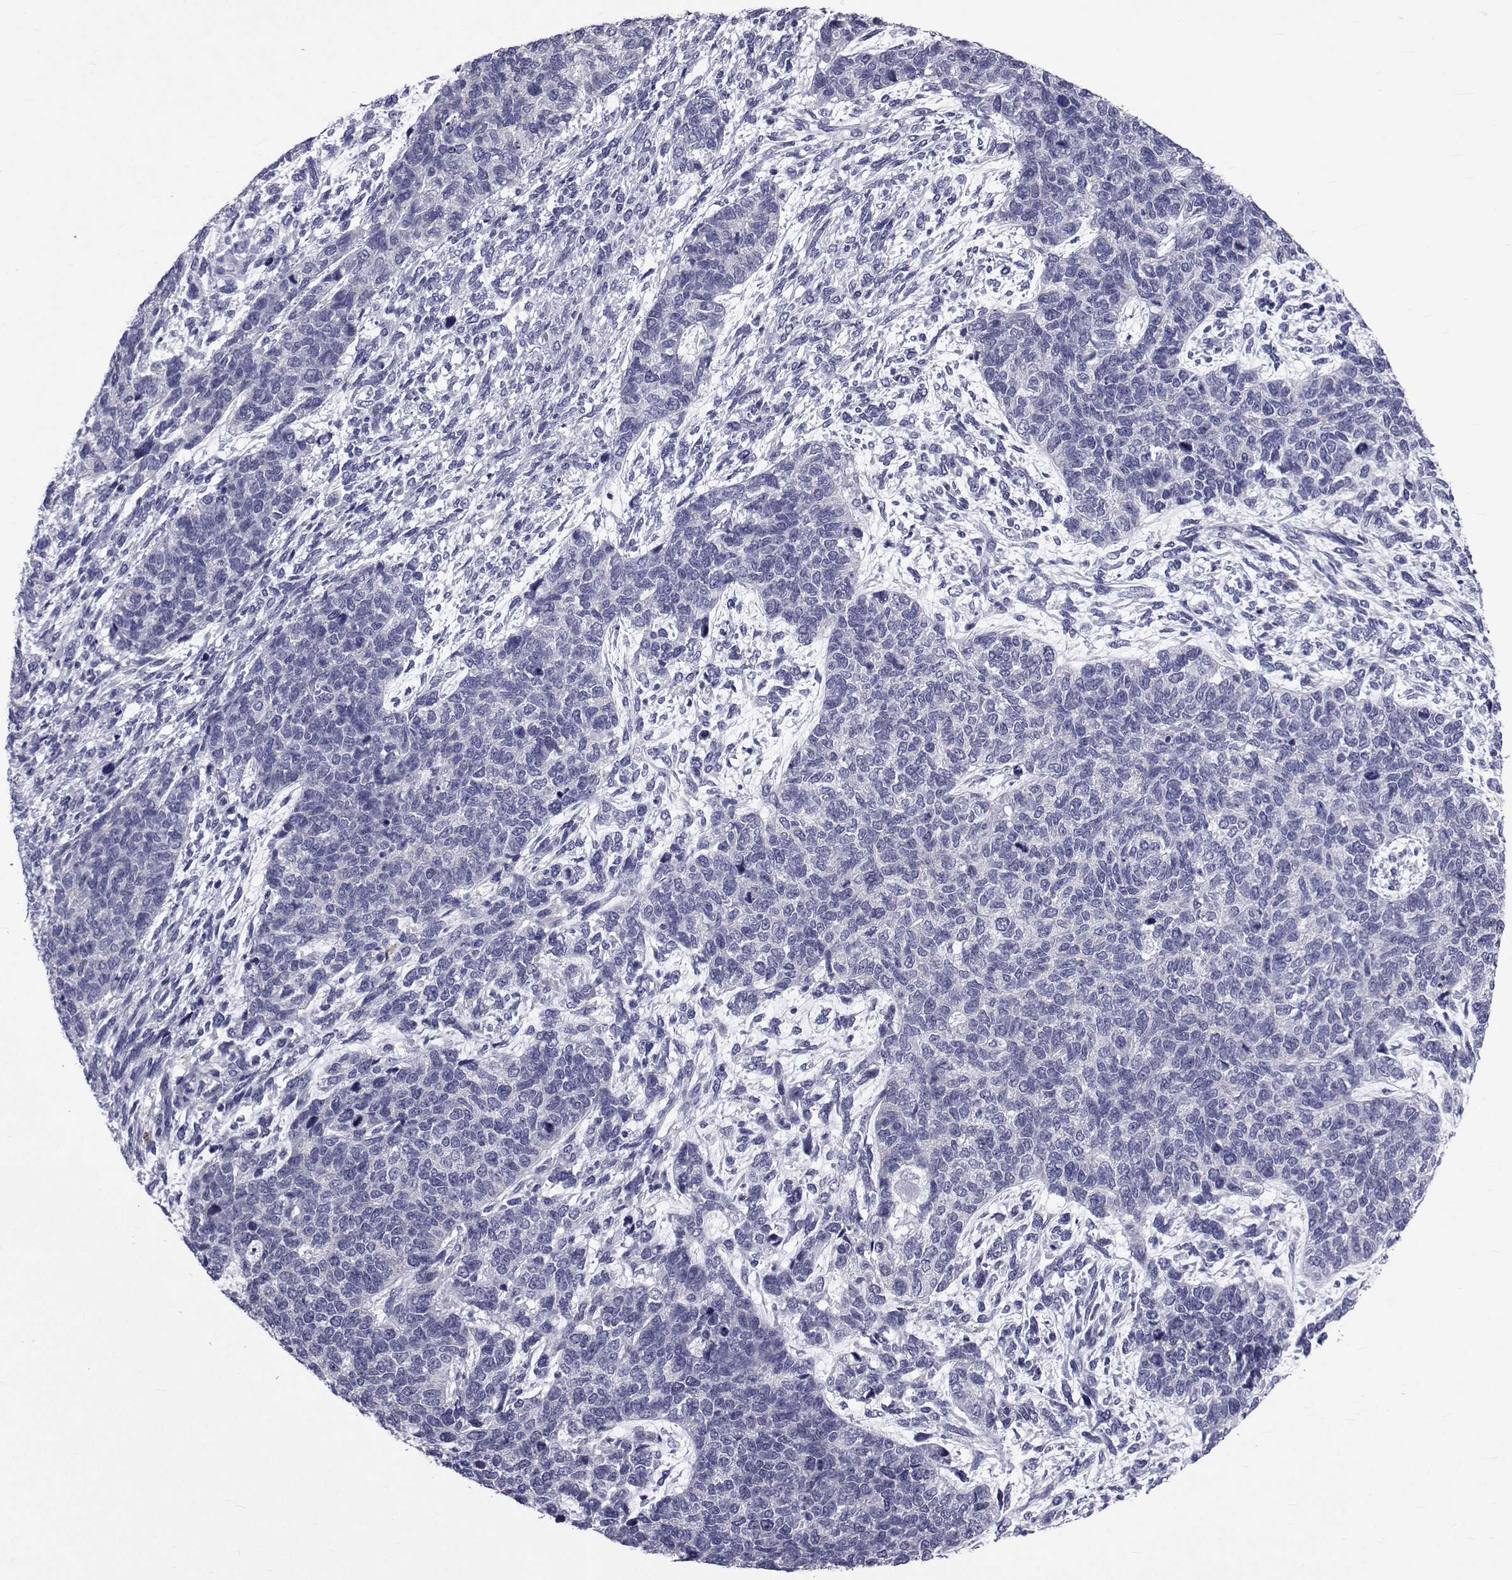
{"staining": {"intensity": "negative", "quantity": "none", "location": "none"}, "tissue": "cervical cancer", "cell_type": "Tumor cells", "image_type": "cancer", "snomed": [{"axis": "morphology", "description": "Squamous cell carcinoma, NOS"}, {"axis": "topography", "description": "Cervix"}], "caption": "Cervical cancer (squamous cell carcinoma) was stained to show a protein in brown. There is no significant positivity in tumor cells. (Brightfield microscopy of DAB (3,3'-diaminobenzidine) immunohistochemistry (IHC) at high magnification).", "gene": "GKAP1", "patient": {"sex": "female", "age": 63}}